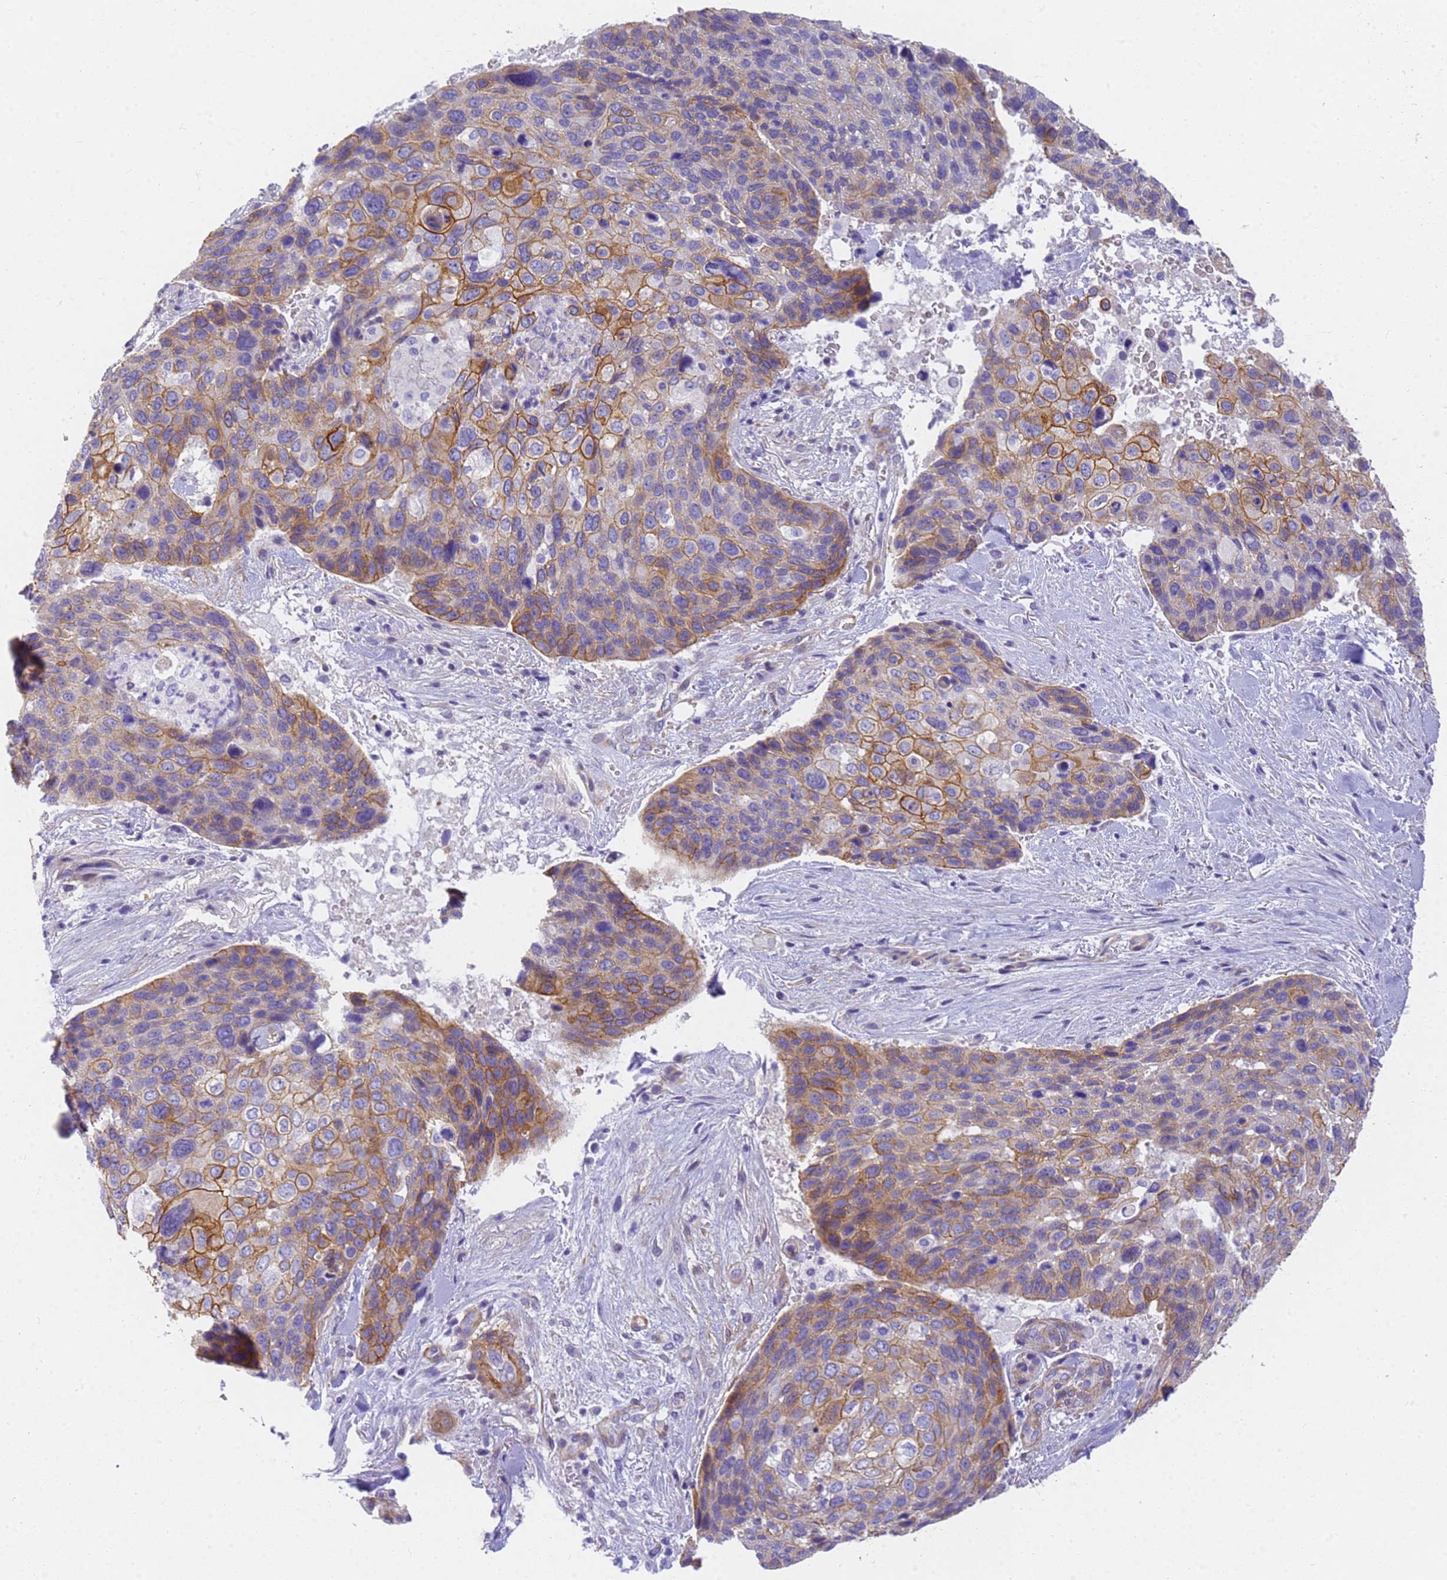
{"staining": {"intensity": "moderate", "quantity": "25%-75%", "location": "cytoplasmic/membranous"}, "tissue": "skin cancer", "cell_type": "Tumor cells", "image_type": "cancer", "snomed": [{"axis": "morphology", "description": "Basal cell carcinoma"}, {"axis": "topography", "description": "Skin"}], "caption": "Skin cancer (basal cell carcinoma) stained with DAB (3,3'-diaminobenzidine) immunohistochemistry (IHC) demonstrates medium levels of moderate cytoplasmic/membranous staining in approximately 25%-75% of tumor cells. (DAB (3,3'-diaminobenzidine) IHC, brown staining for protein, blue staining for nuclei).", "gene": "MVB12A", "patient": {"sex": "female", "age": 74}}